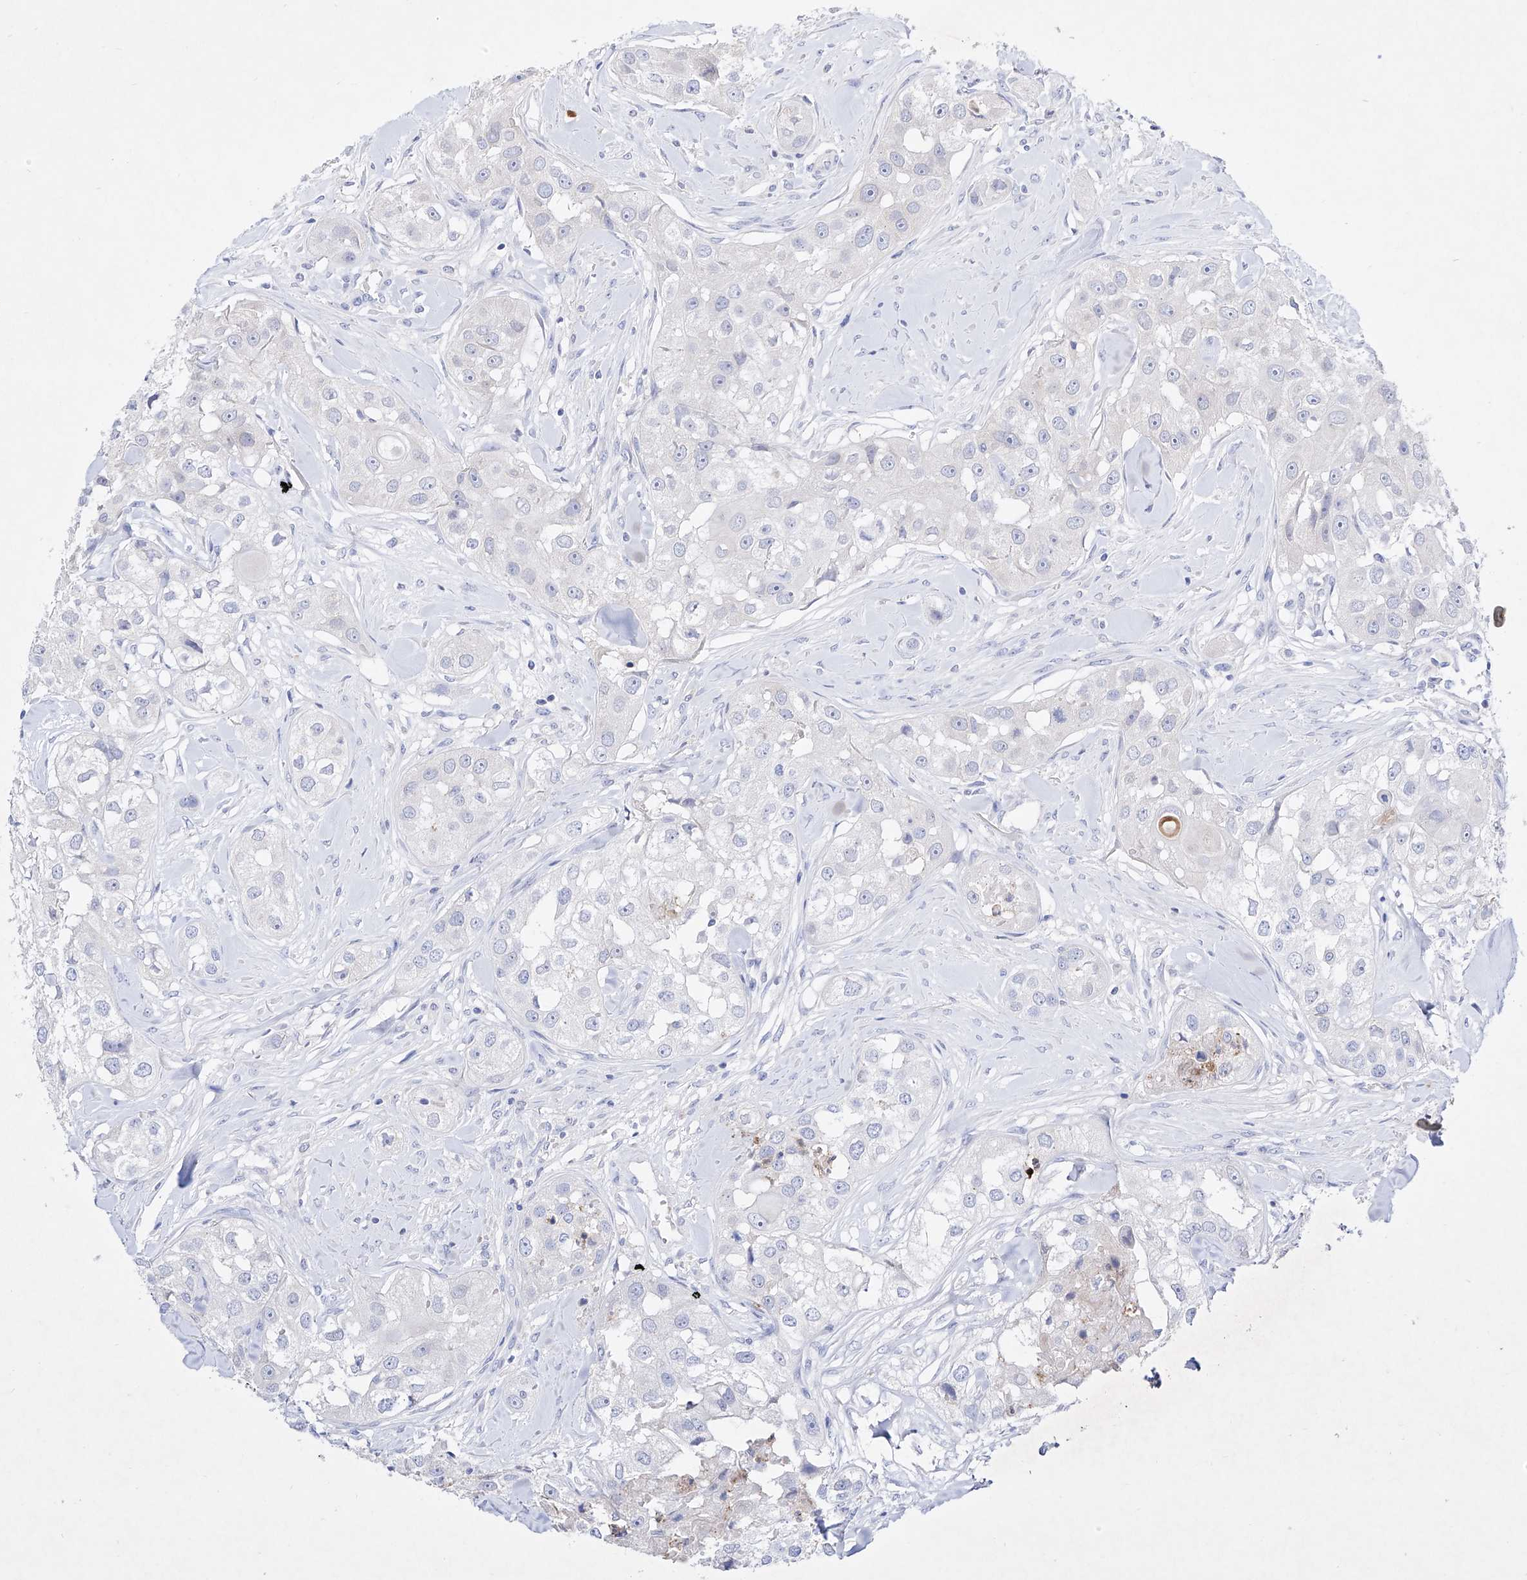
{"staining": {"intensity": "negative", "quantity": "none", "location": "none"}, "tissue": "head and neck cancer", "cell_type": "Tumor cells", "image_type": "cancer", "snomed": [{"axis": "morphology", "description": "Normal tissue, NOS"}, {"axis": "morphology", "description": "Squamous cell carcinoma, NOS"}, {"axis": "topography", "description": "Skeletal muscle"}, {"axis": "topography", "description": "Head-Neck"}], "caption": "This is a photomicrograph of IHC staining of head and neck cancer, which shows no staining in tumor cells. (DAB IHC visualized using brightfield microscopy, high magnification).", "gene": "TM7SF2", "patient": {"sex": "male", "age": 51}}